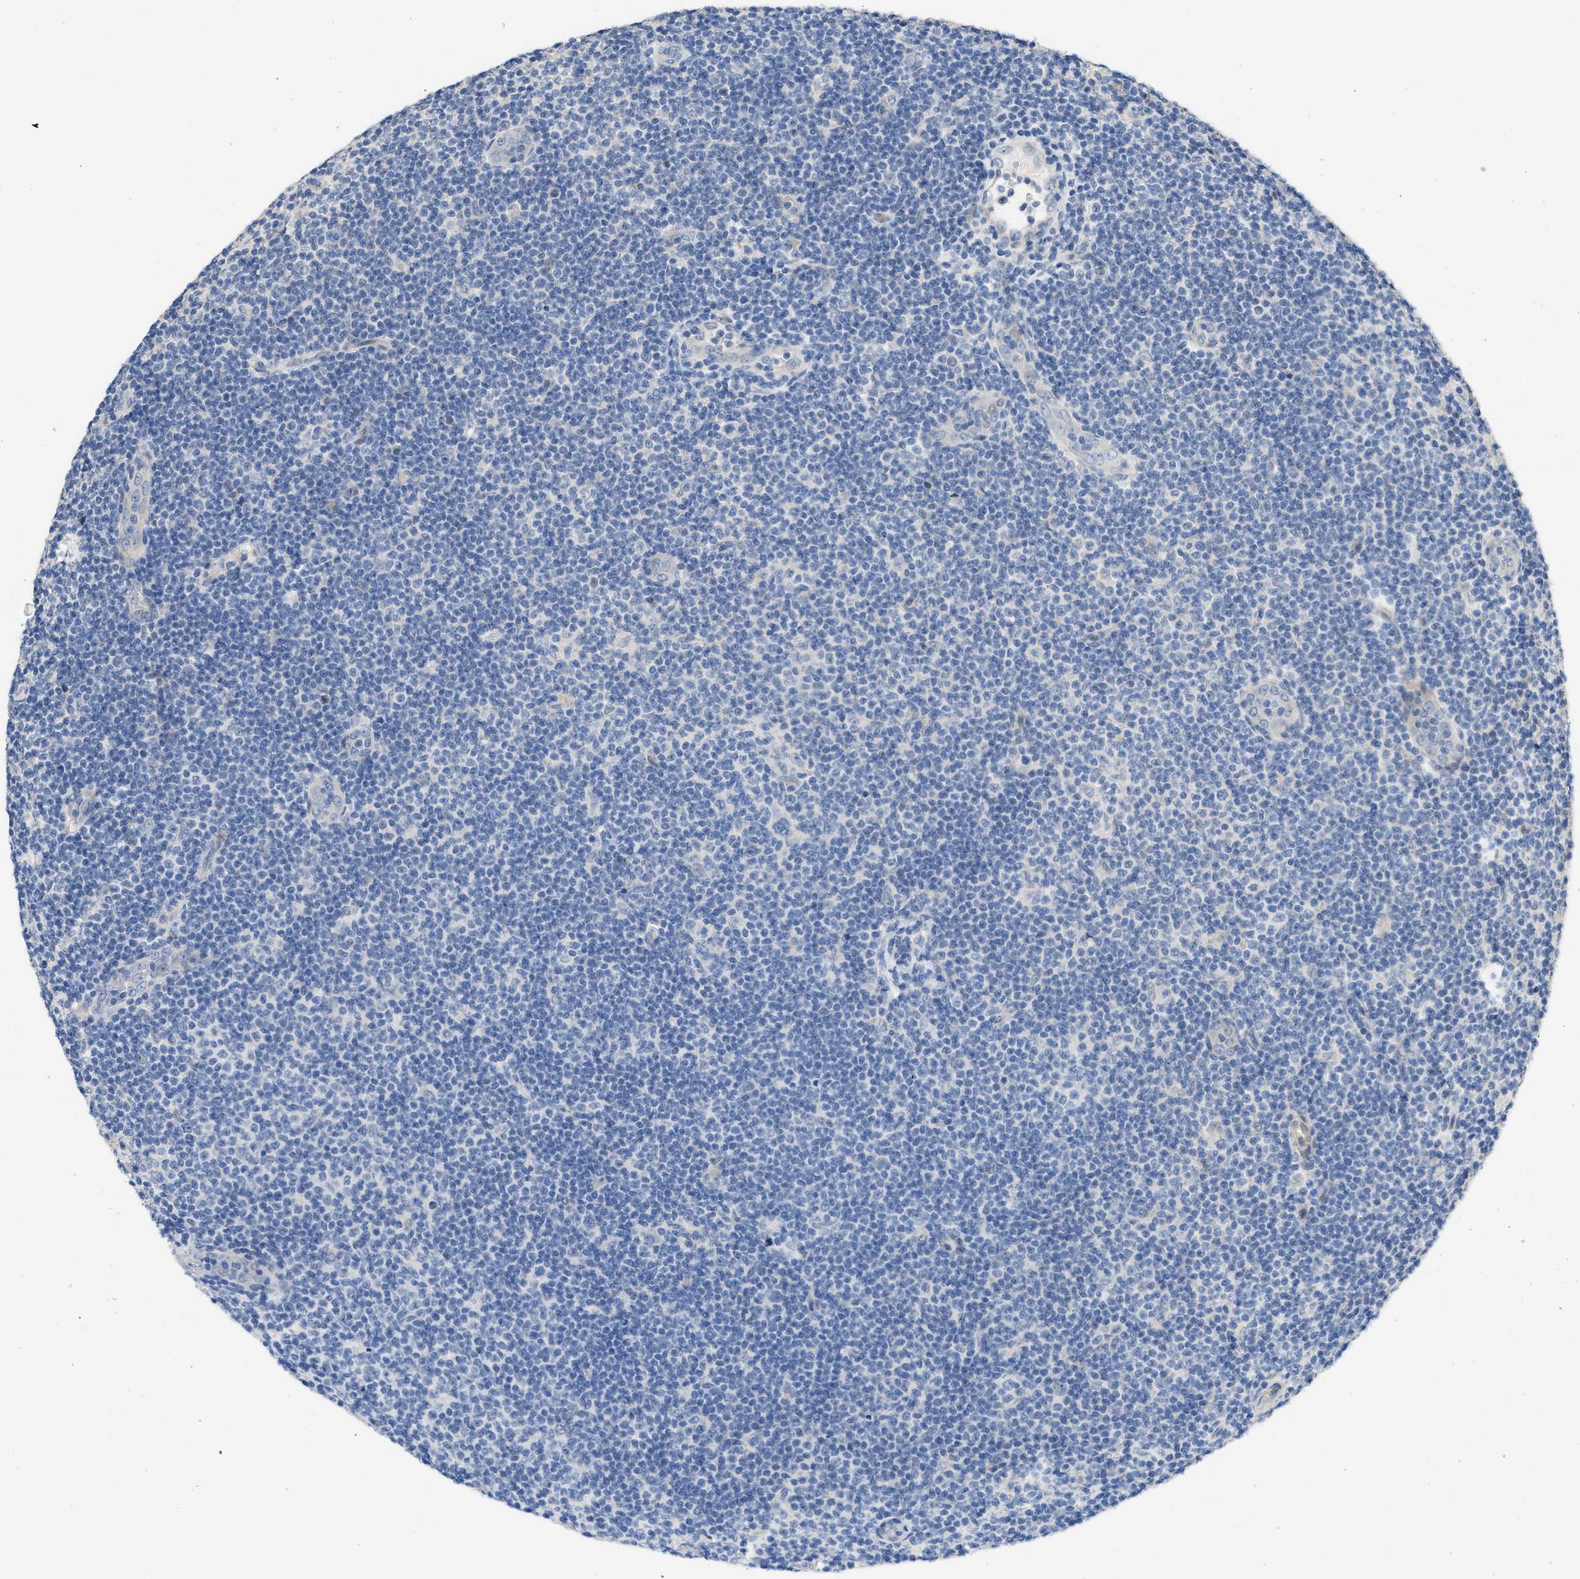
{"staining": {"intensity": "negative", "quantity": "none", "location": "none"}, "tissue": "lymphoma", "cell_type": "Tumor cells", "image_type": "cancer", "snomed": [{"axis": "morphology", "description": "Malignant lymphoma, non-Hodgkin's type, Low grade"}, {"axis": "topography", "description": "Lymph node"}], "caption": "Malignant lymphoma, non-Hodgkin's type (low-grade) was stained to show a protein in brown. There is no significant staining in tumor cells.", "gene": "CDPF1", "patient": {"sex": "male", "age": 83}}